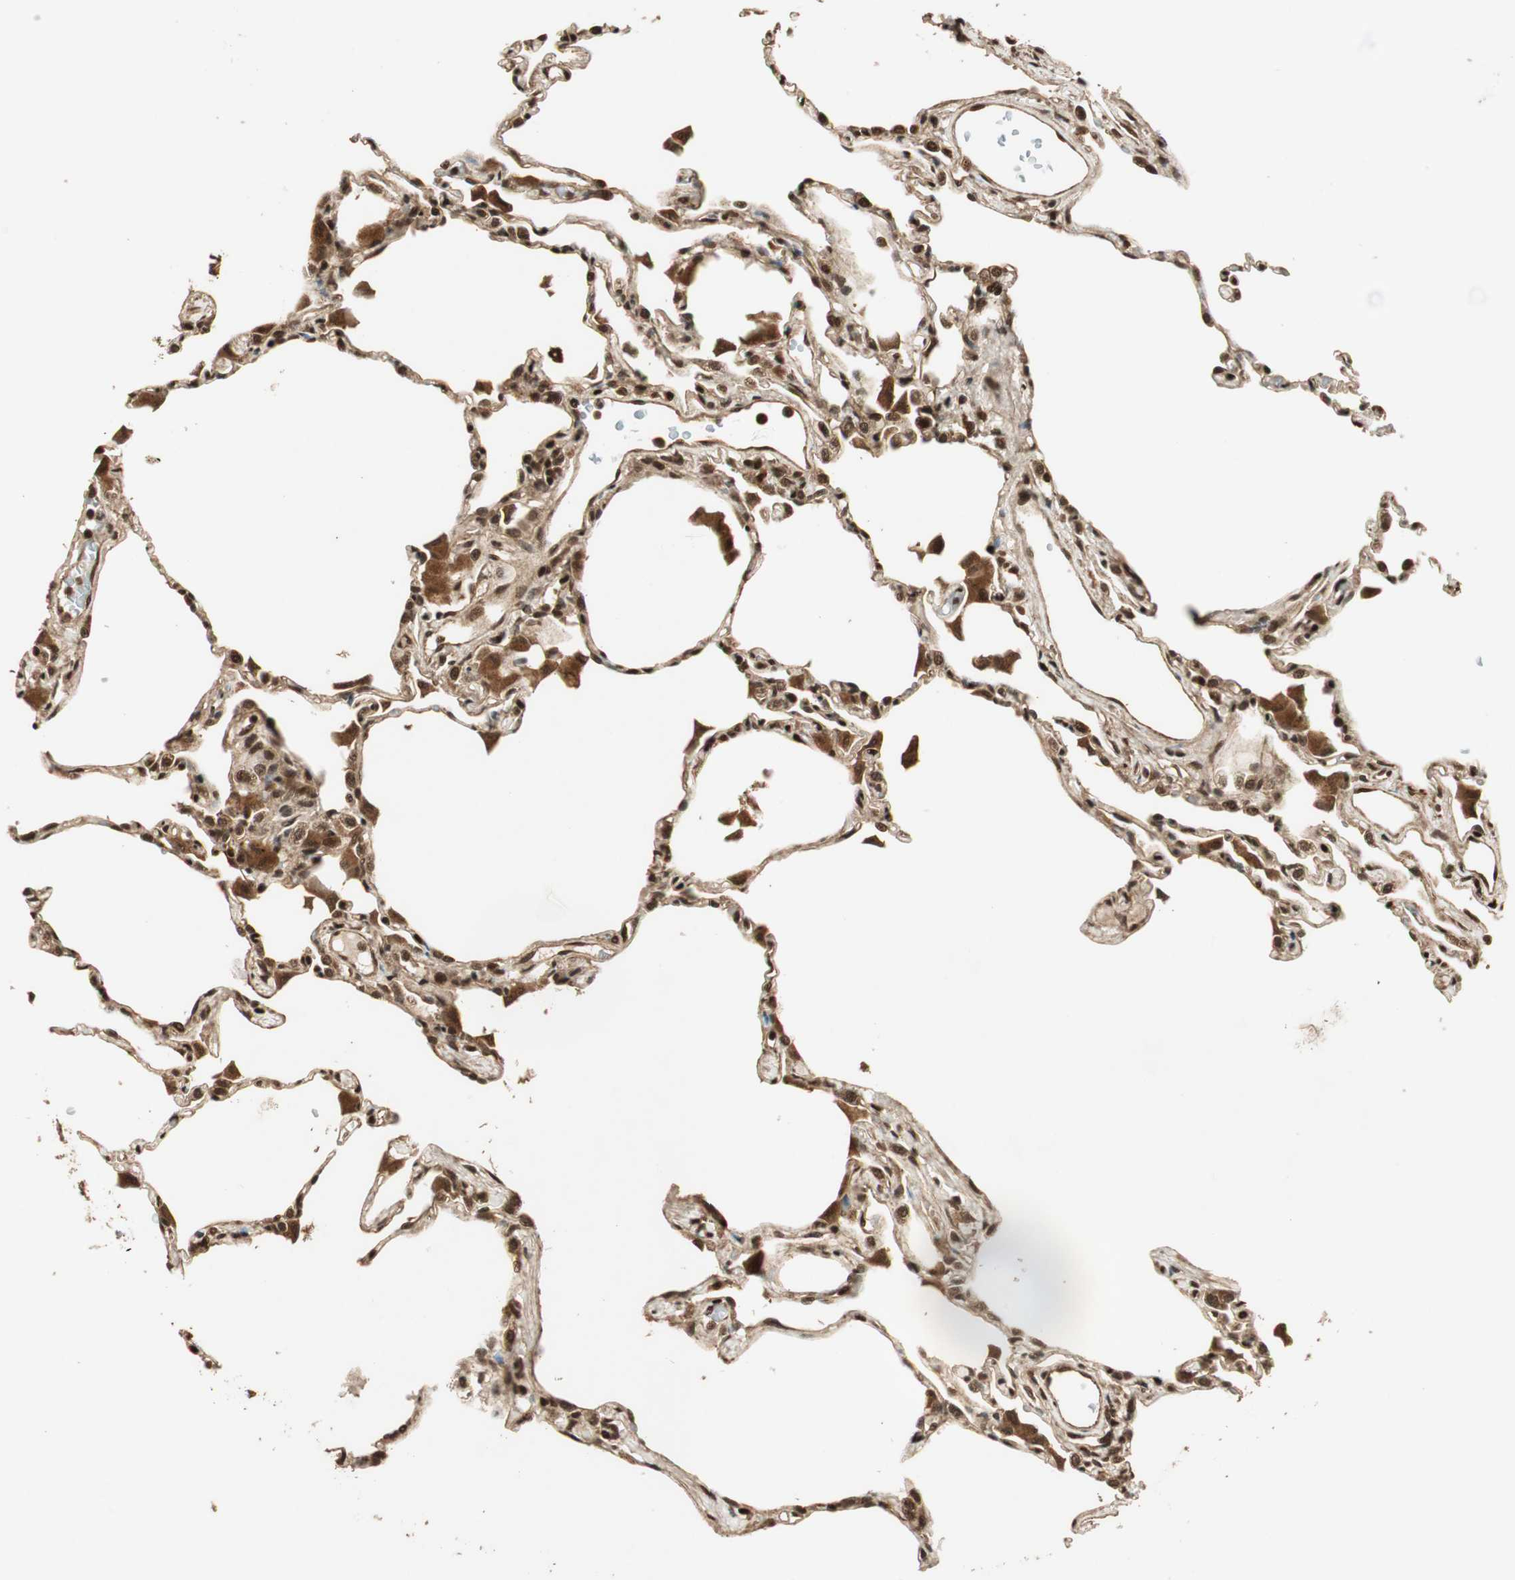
{"staining": {"intensity": "strong", "quantity": ">75%", "location": "cytoplasmic/membranous,nuclear"}, "tissue": "lung", "cell_type": "Alveolar cells", "image_type": "normal", "snomed": [{"axis": "morphology", "description": "Normal tissue, NOS"}, {"axis": "topography", "description": "Lung"}], "caption": "A brown stain labels strong cytoplasmic/membranous,nuclear staining of a protein in alveolar cells of unremarkable lung.", "gene": "RPA3", "patient": {"sex": "female", "age": 49}}